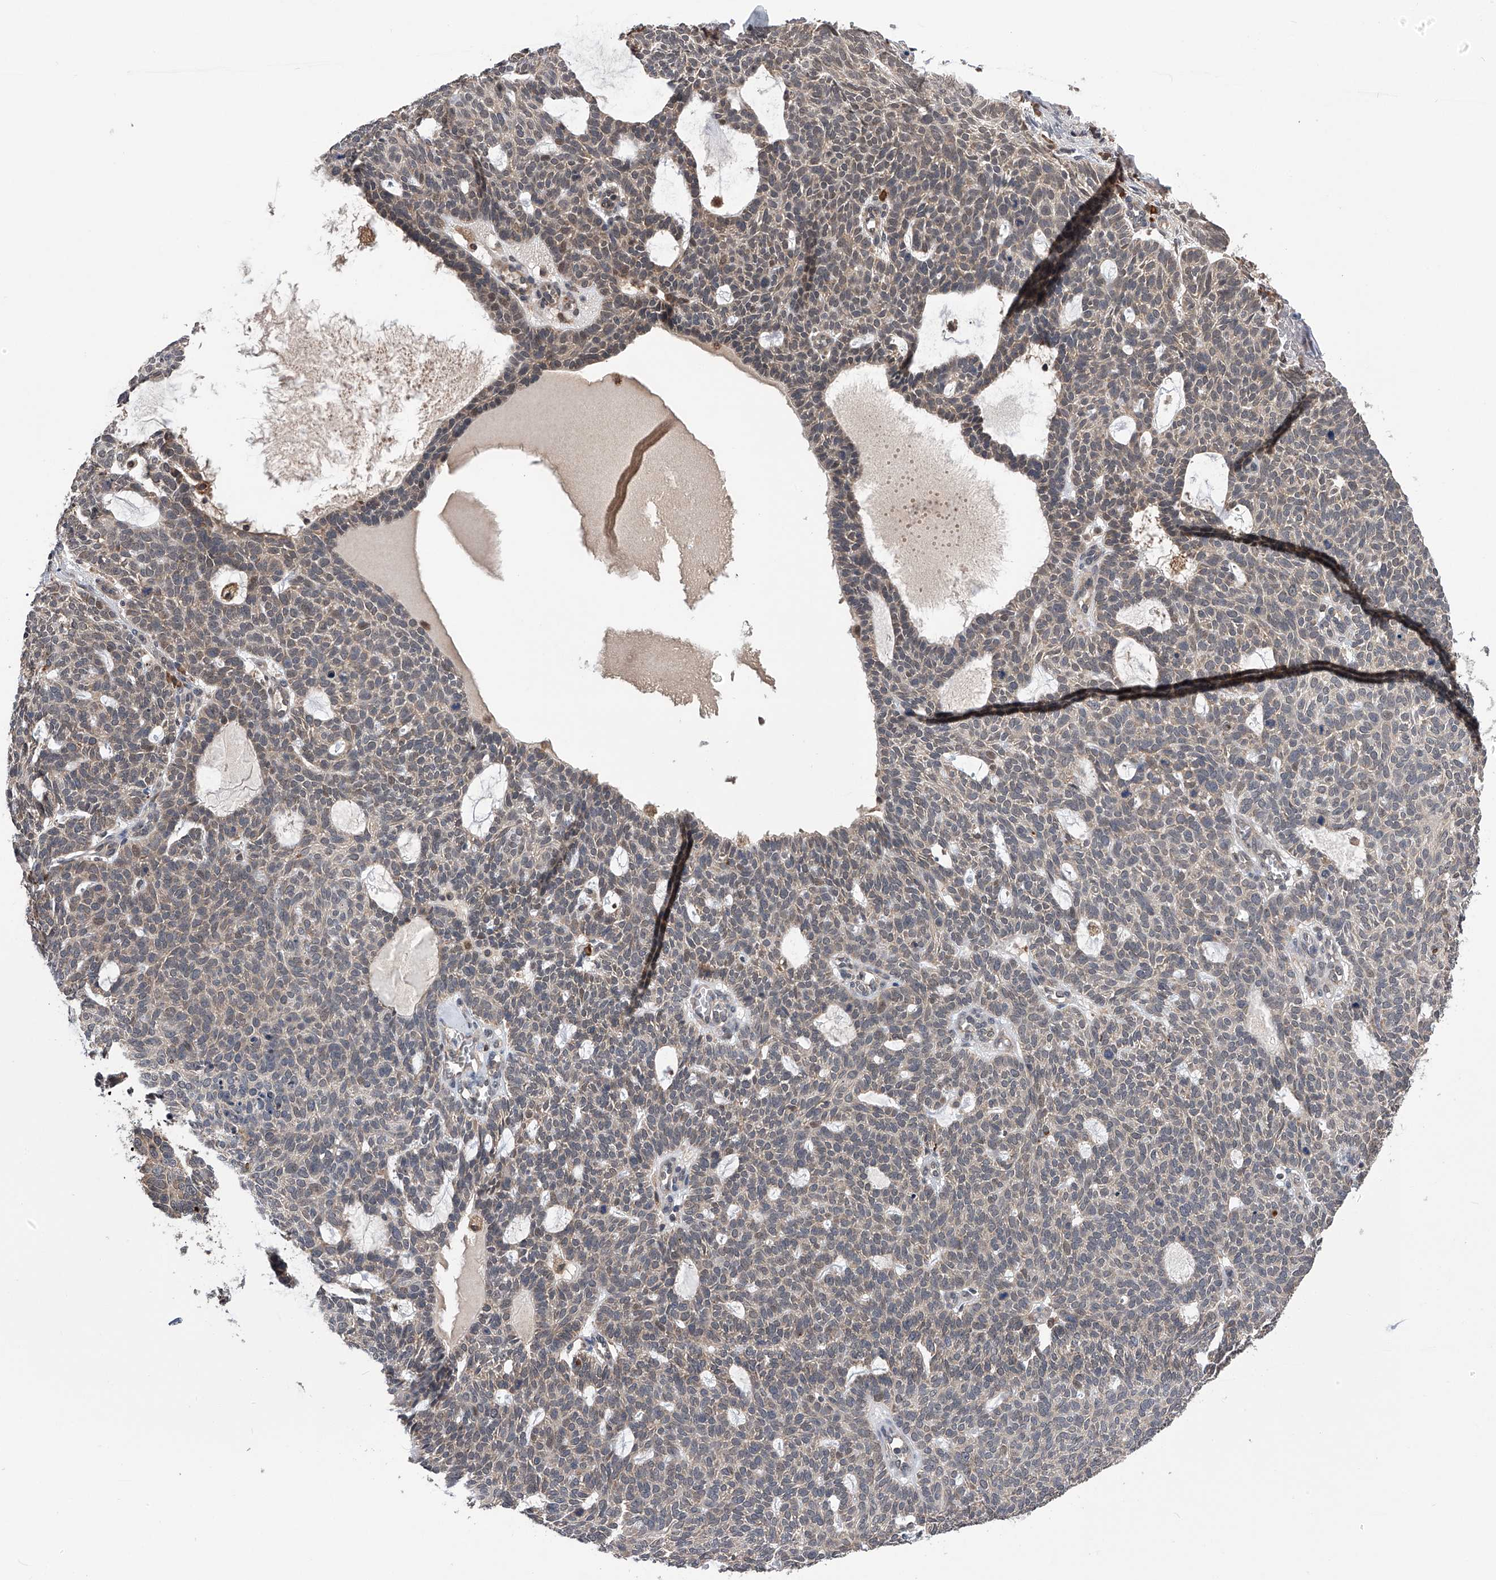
{"staining": {"intensity": "weak", "quantity": "<25%", "location": "cytoplasmic/membranous"}, "tissue": "skin cancer", "cell_type": "Tumor cells", "image_type": "cancer", "snomed": [{"axis": "morphology", "description": "Squamous cell carcinoma, NOS"}, {"axis": "topography", "description": "Skin"}], "caption": "High magnification brightfield microscopy of skin cancer (squamous cell carcinoma) stained with DAB (3,3'-diaminobenzidine) (brown) and counterstained with hematoxylin (blue): tumor cells show no significant positivity.", "gene": "SPOCK1", "patient": {"sex": "female", "age": 90}}